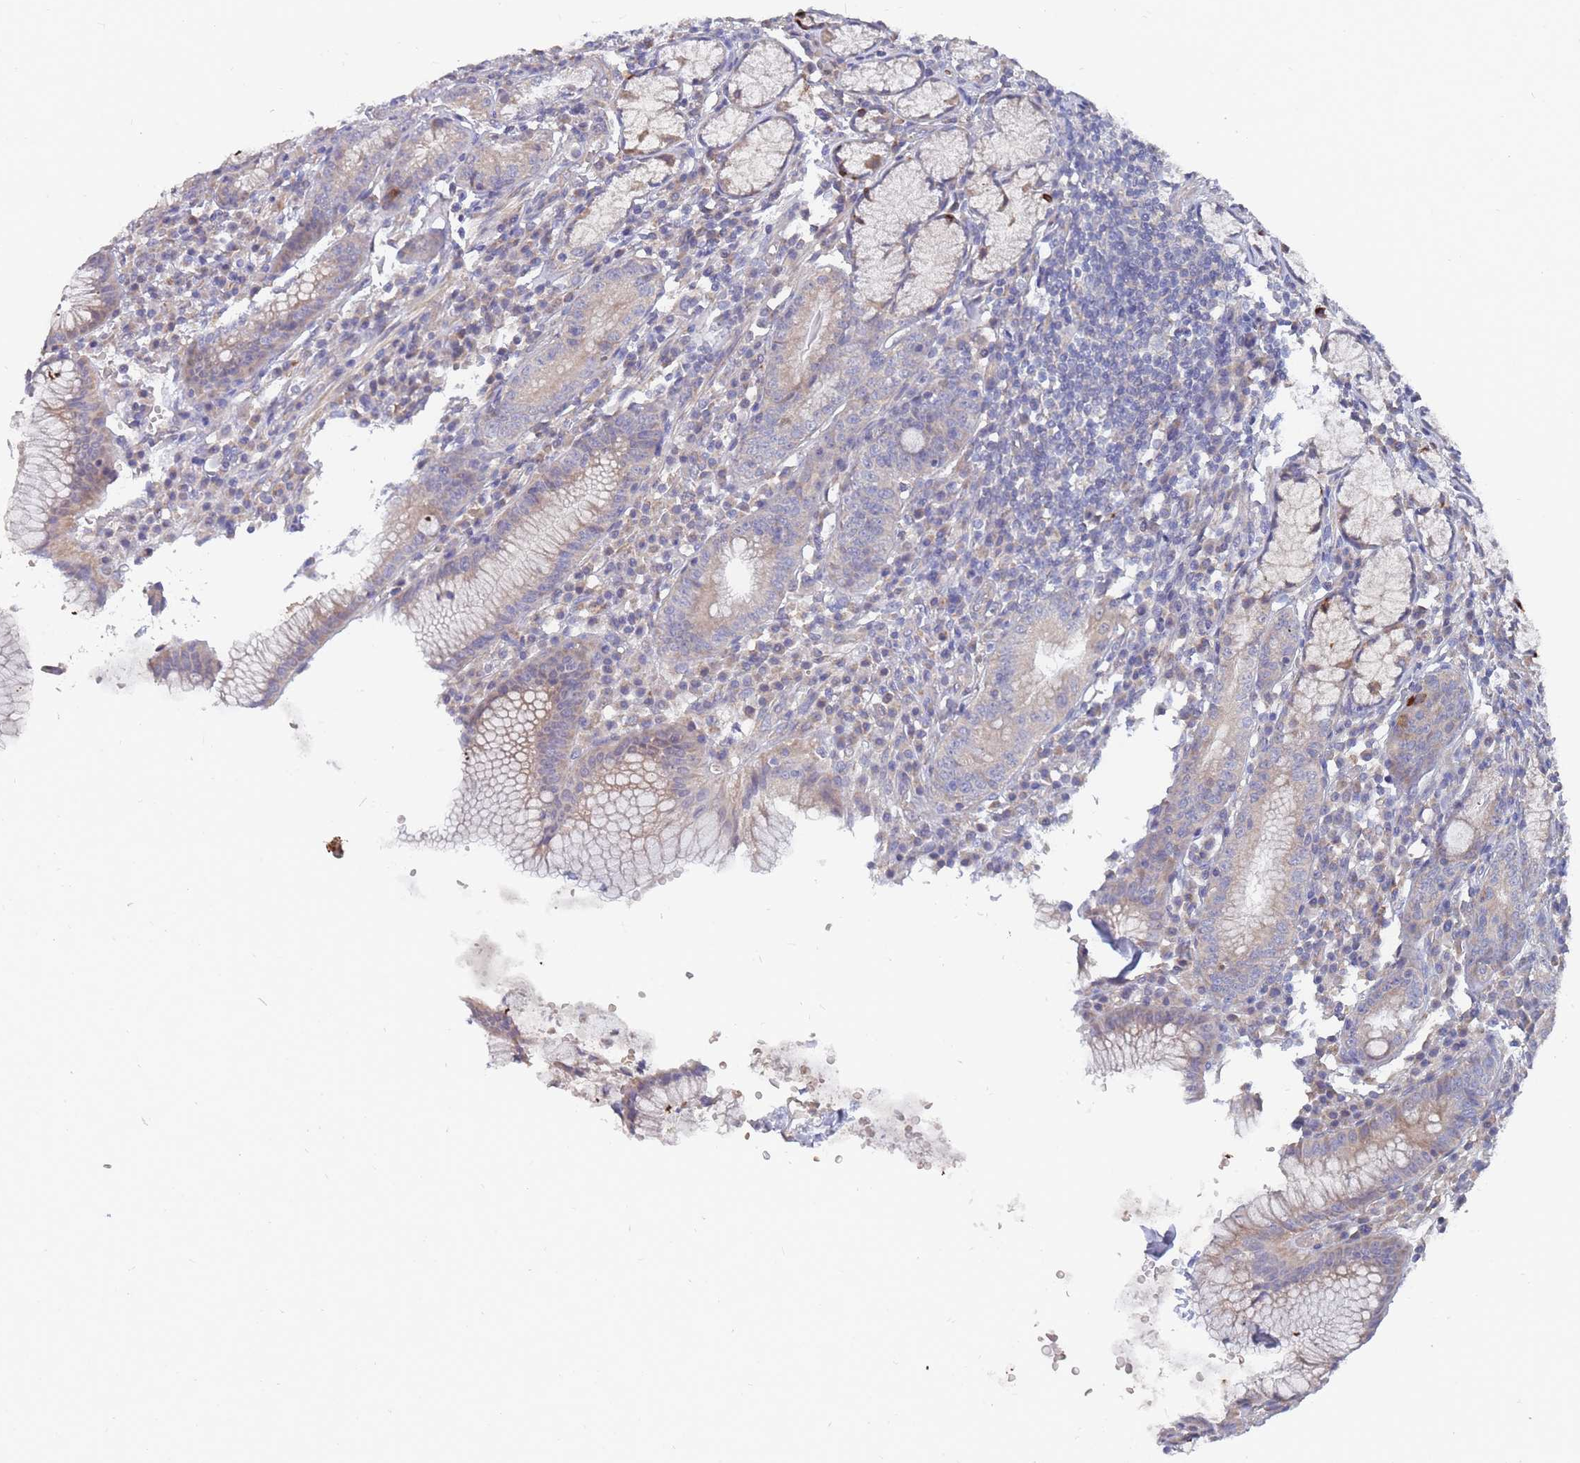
{"staining": {"intensity": "weak", "quantity": "25%-75%", "location": "cytoplasmic/membranous"}, "tissue": "stomach", "cell_type": "Glandular cells", "image_type": "normal", "snomed": [{"axis": "morphology", "description": "Normal tissue, NOS"}, {"axis": "topography", "description": "Stomach"}], "caption": "A high-resolution image shows immunohistochemistry (IHC) staining of normal stomach, which demonstrates weak cytoplasmic/membranous staining in about 25%-75% of glandular cells.", "gene": "NUB1", "patient": {"sex": "male", "age": 55}}